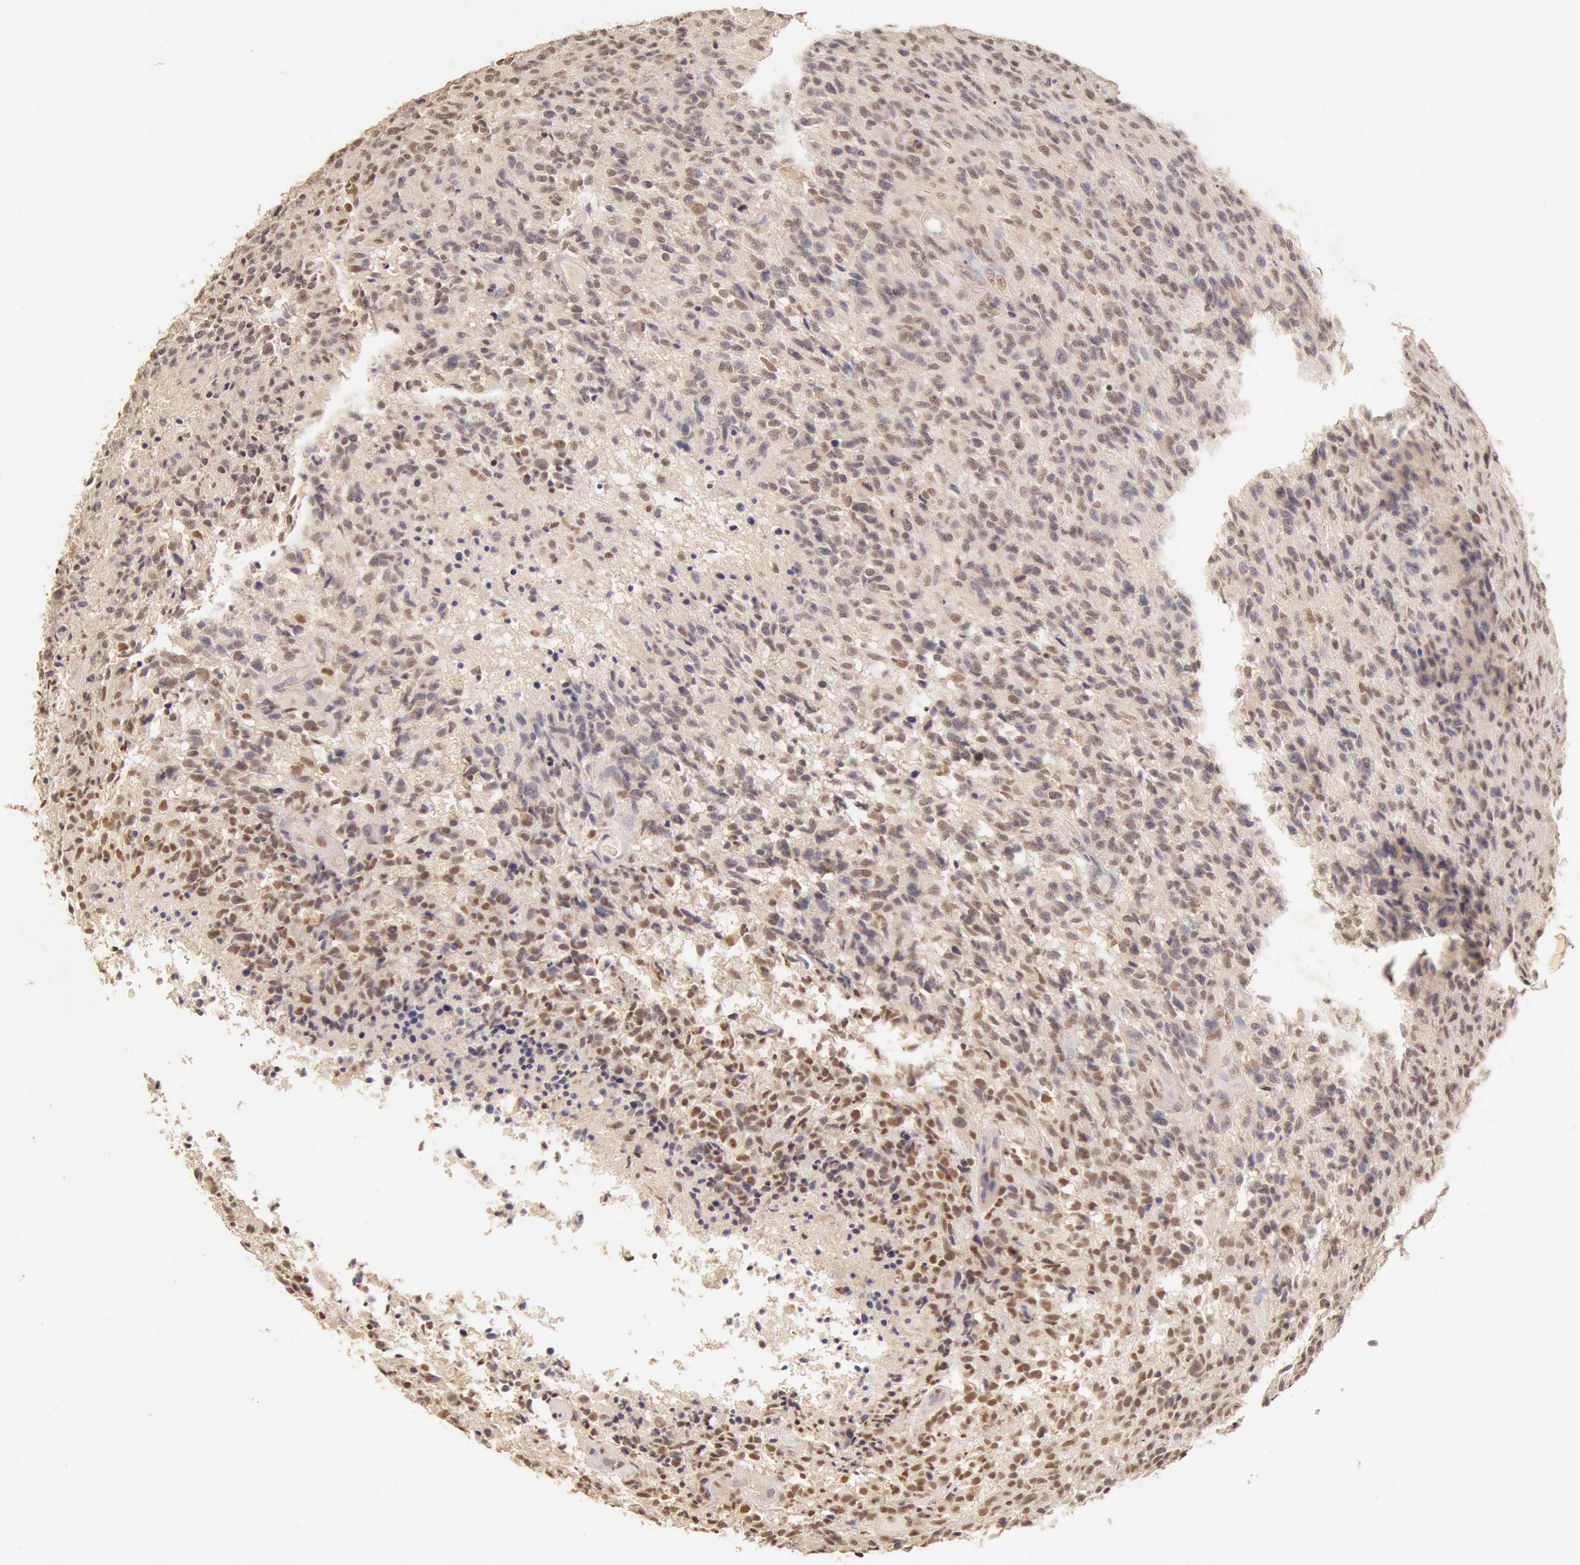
{"staining": {"intensity": "moderate", "quantity": ">75%", "location": "nuclear"}, "tissue": "glioma", "cell_type": "Tumor cells", "image_type": "cancer", "snomed": [{"axis": "morphology", "description": "Glioma, malignant, High grade"}, {"axis": "topography", "description": "Brain"}], "caption": "DAB (3,3'-diaminobenzidine) immunohistochemical staining of human glioma reveals moderate nuclear protein expression in about >75% of tumor cells. The protein is stained brown, and the nuclei are stained in blue (DAB IHC with brightfield microscopy, high magnification).", "gene": "SNRNP70", "patient": {"sex": "male", "age": 36}}